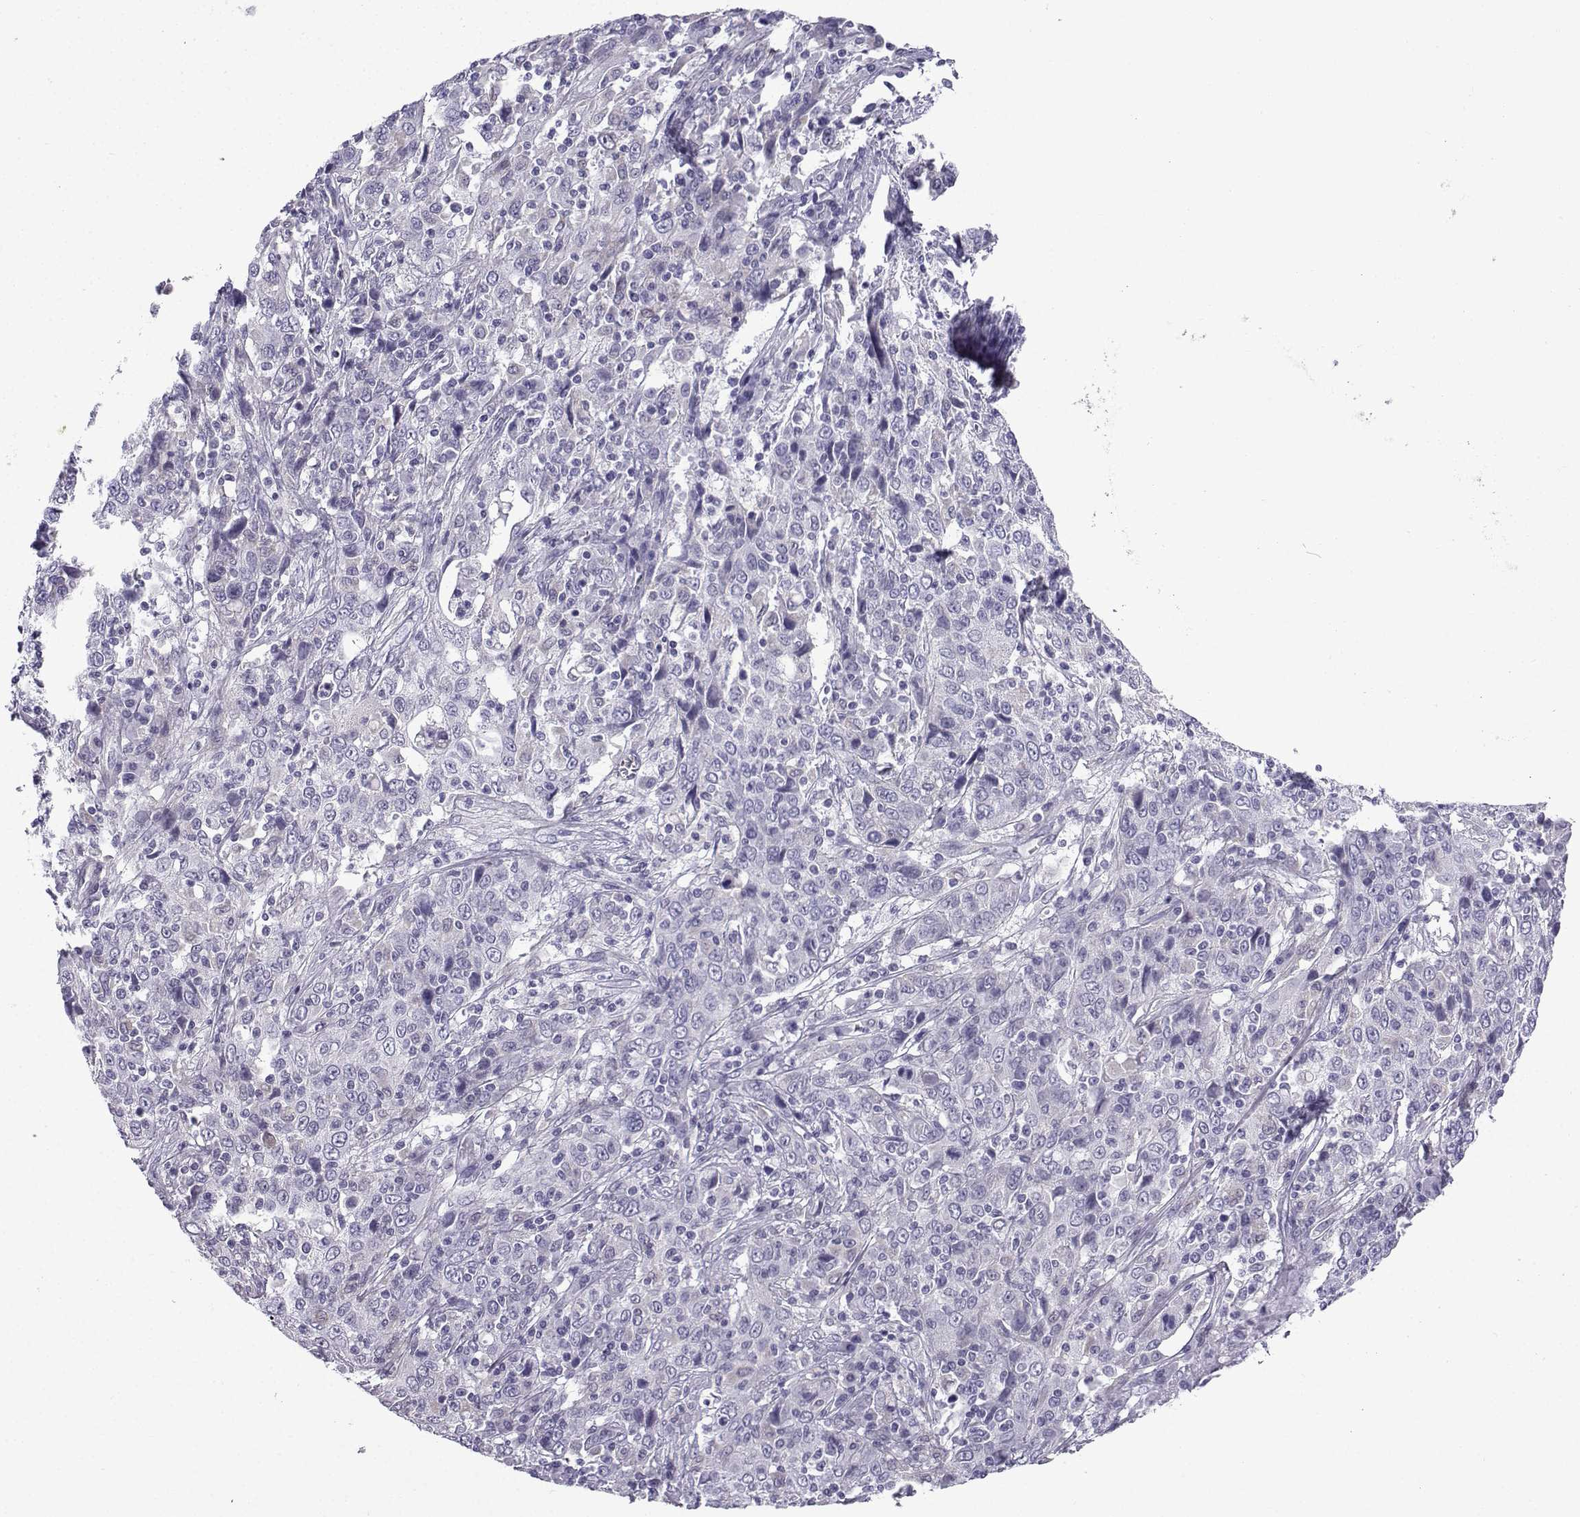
{"staining": {"intensity": "negative", "quantity": "none", "location": "none"}, "tissue": "cervical cancer", "cell_type": "Tumor cells", "image_type": "cancer", "snomed": [{"axis": "morphology", "description": "Squamous cell carcinoma, NOS"}, {"axis": "topography", "description": "Cervix"}], "caption": "Immunohistochemistry (IHC) micrograph of neoplastic tissue: human cervical squamous cell carcinoma stained with DAB (3,3'-diaminobenzidine) displays no significant protein expression in tumor cells.", "gene": "CFAP53", "patient": {"sex": "female", "age": 46}}